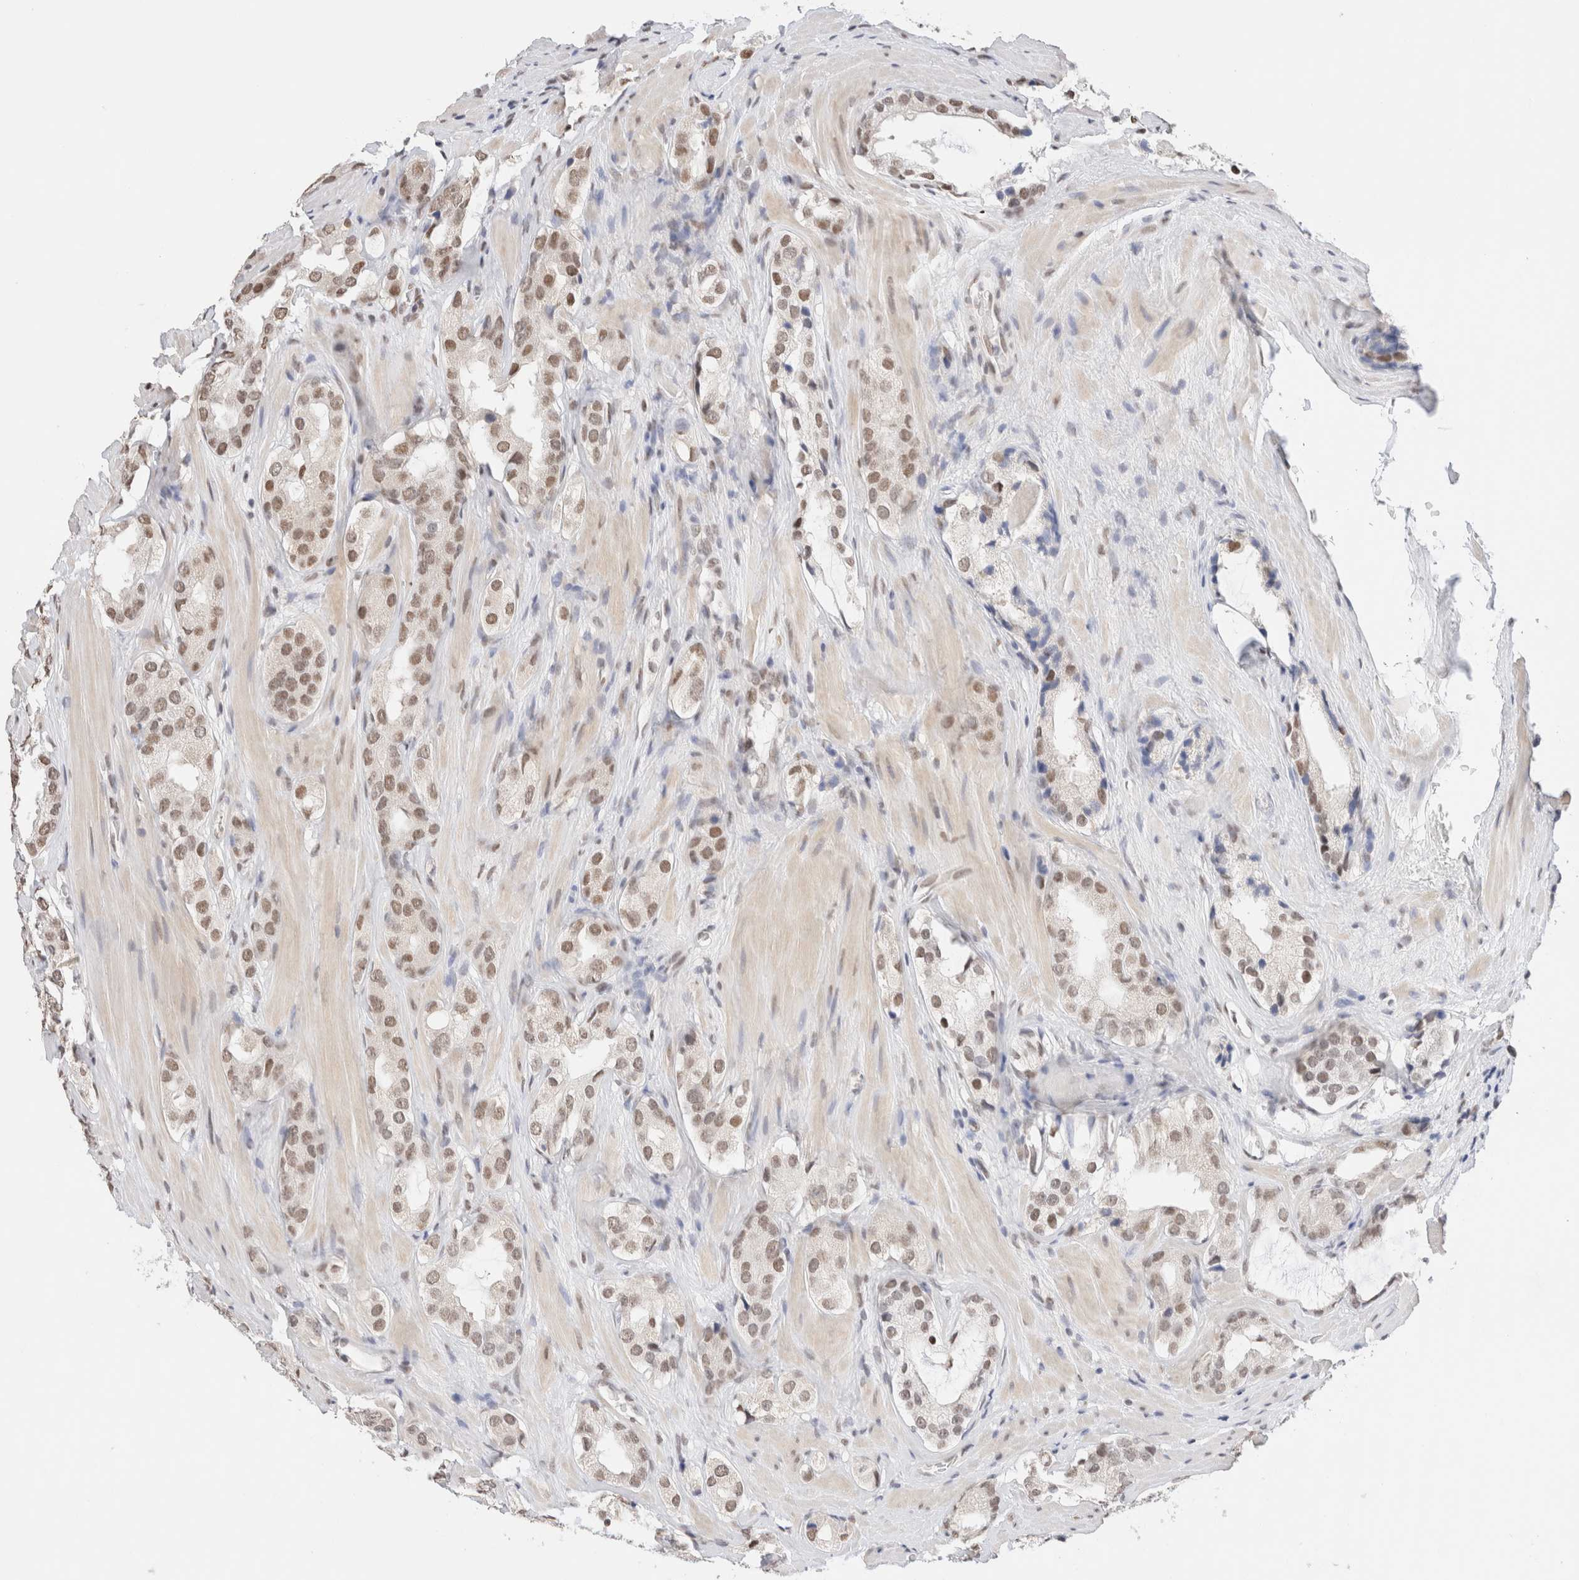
{"staining": {"intensity": "moderate", "quantity": ">75%", "location": "nuclear"}, "tissue": "prostate cancer", "cell_type": "Tumor cells", "image_type": "cancer", "snomed": [{"axis": "morphology", "description": "Adenocarcinoma, High grade"}, {"axis": "topography", "description": "Prostate"}], "caption": "Protein analysis of high-grade adenocarcinoma (prostate) tissue demonstrates moderate nuclear staining in approximately >75% of tumor cells. (Brightfield microscopy of DAB IHC at high magnification).", "gene": "SUPT3H", "patient": {"sex": "male", "age": 63}}